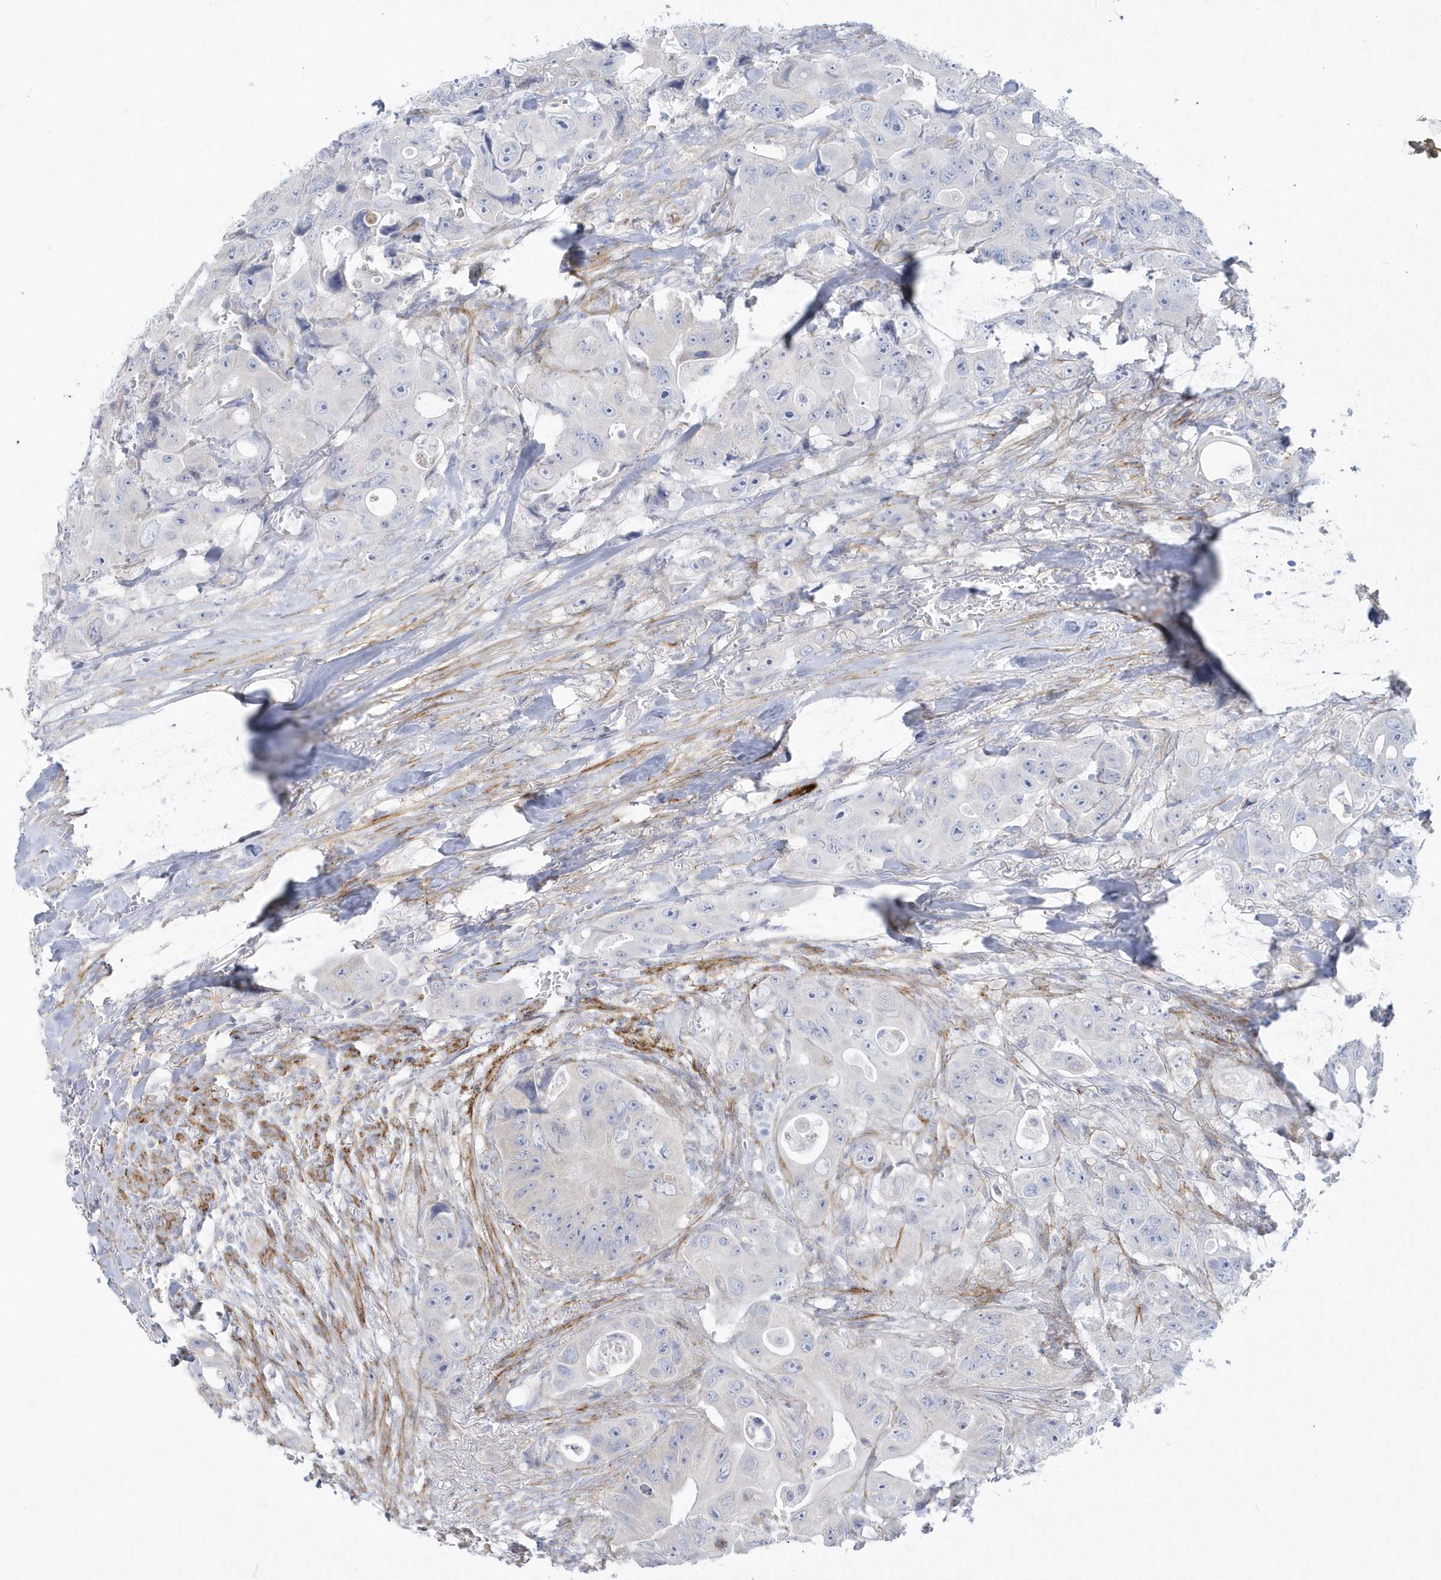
{"staining": {"intensity": "negative", "quantity": "none", "location": "none"}, "tissue": "colorectal cancer", "cell_type": "Tumor cells", "image_type": "cancer", "snomed": [{"axis": "morphology", "description": "Adenocarcinoma, NOS"}, {"axis": "topography", "description": "Colon"}], "caption": "Tumor cells show no significant protein staining in colorectal cancer (adenocarcinoma).", "gene": "WDR27", "patient": {"sex": "female", "age": 46}}